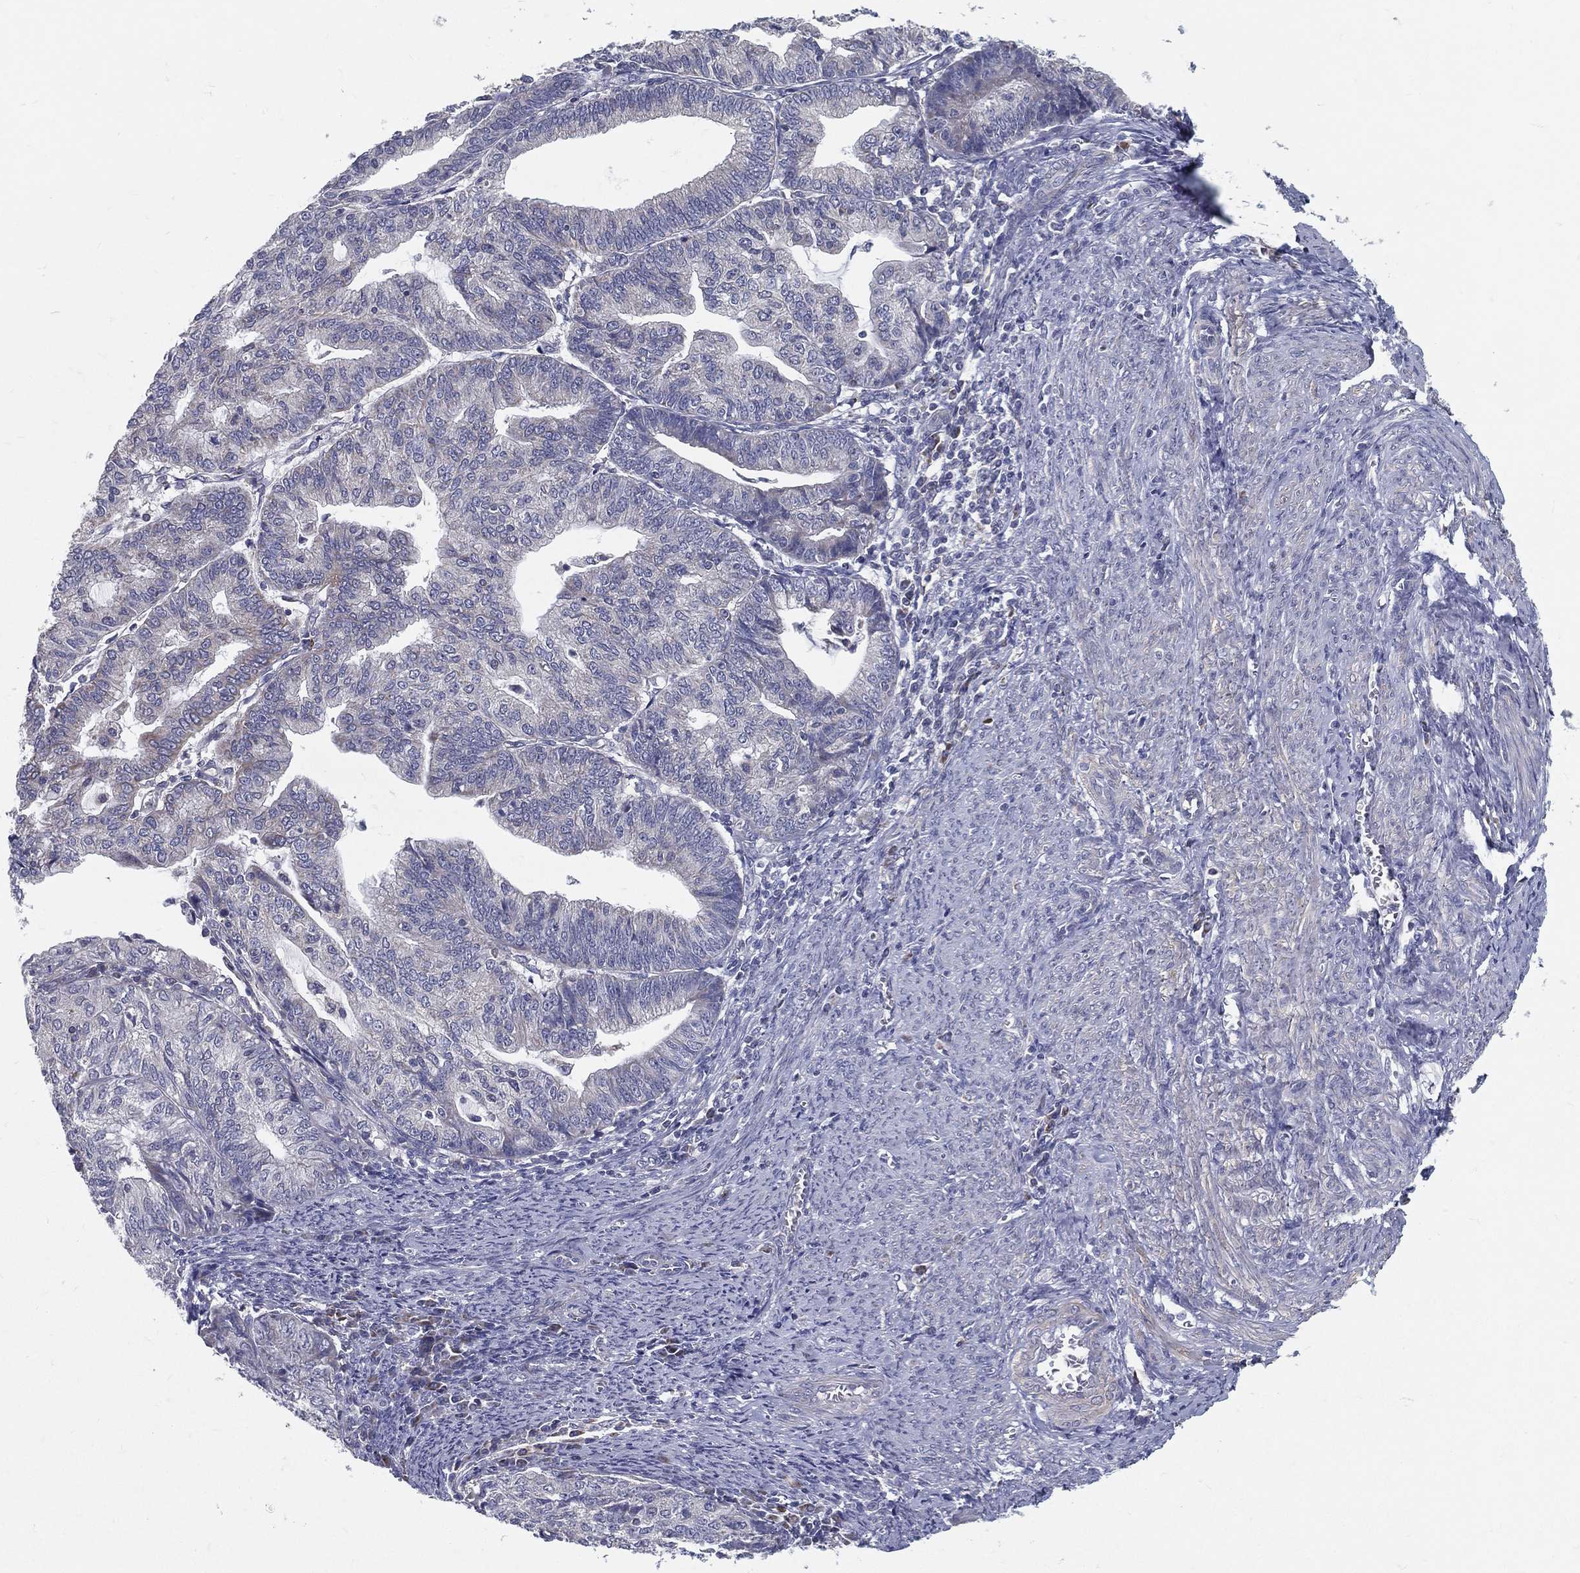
{"staining": {"intensity": "negative", "quantity": "none", "location": "none"}, "tissue": "endometrial cancer", "cell_type": "Tumor cells", "image_type": "cancer", "snomed": [{"axis": "morphology", "description": "Adenocarcinoma, NOS"}, {"axis": "topography", "description": "Endometrium"}], "caption": "Immunohistochemistry image of endometrial cancer (adenocarcinoma) stained for a protein (brown), which reveals no positivity in tumor cells.", "gene": "PCSK1", "patient": {"sex": "female", "age": 82}}